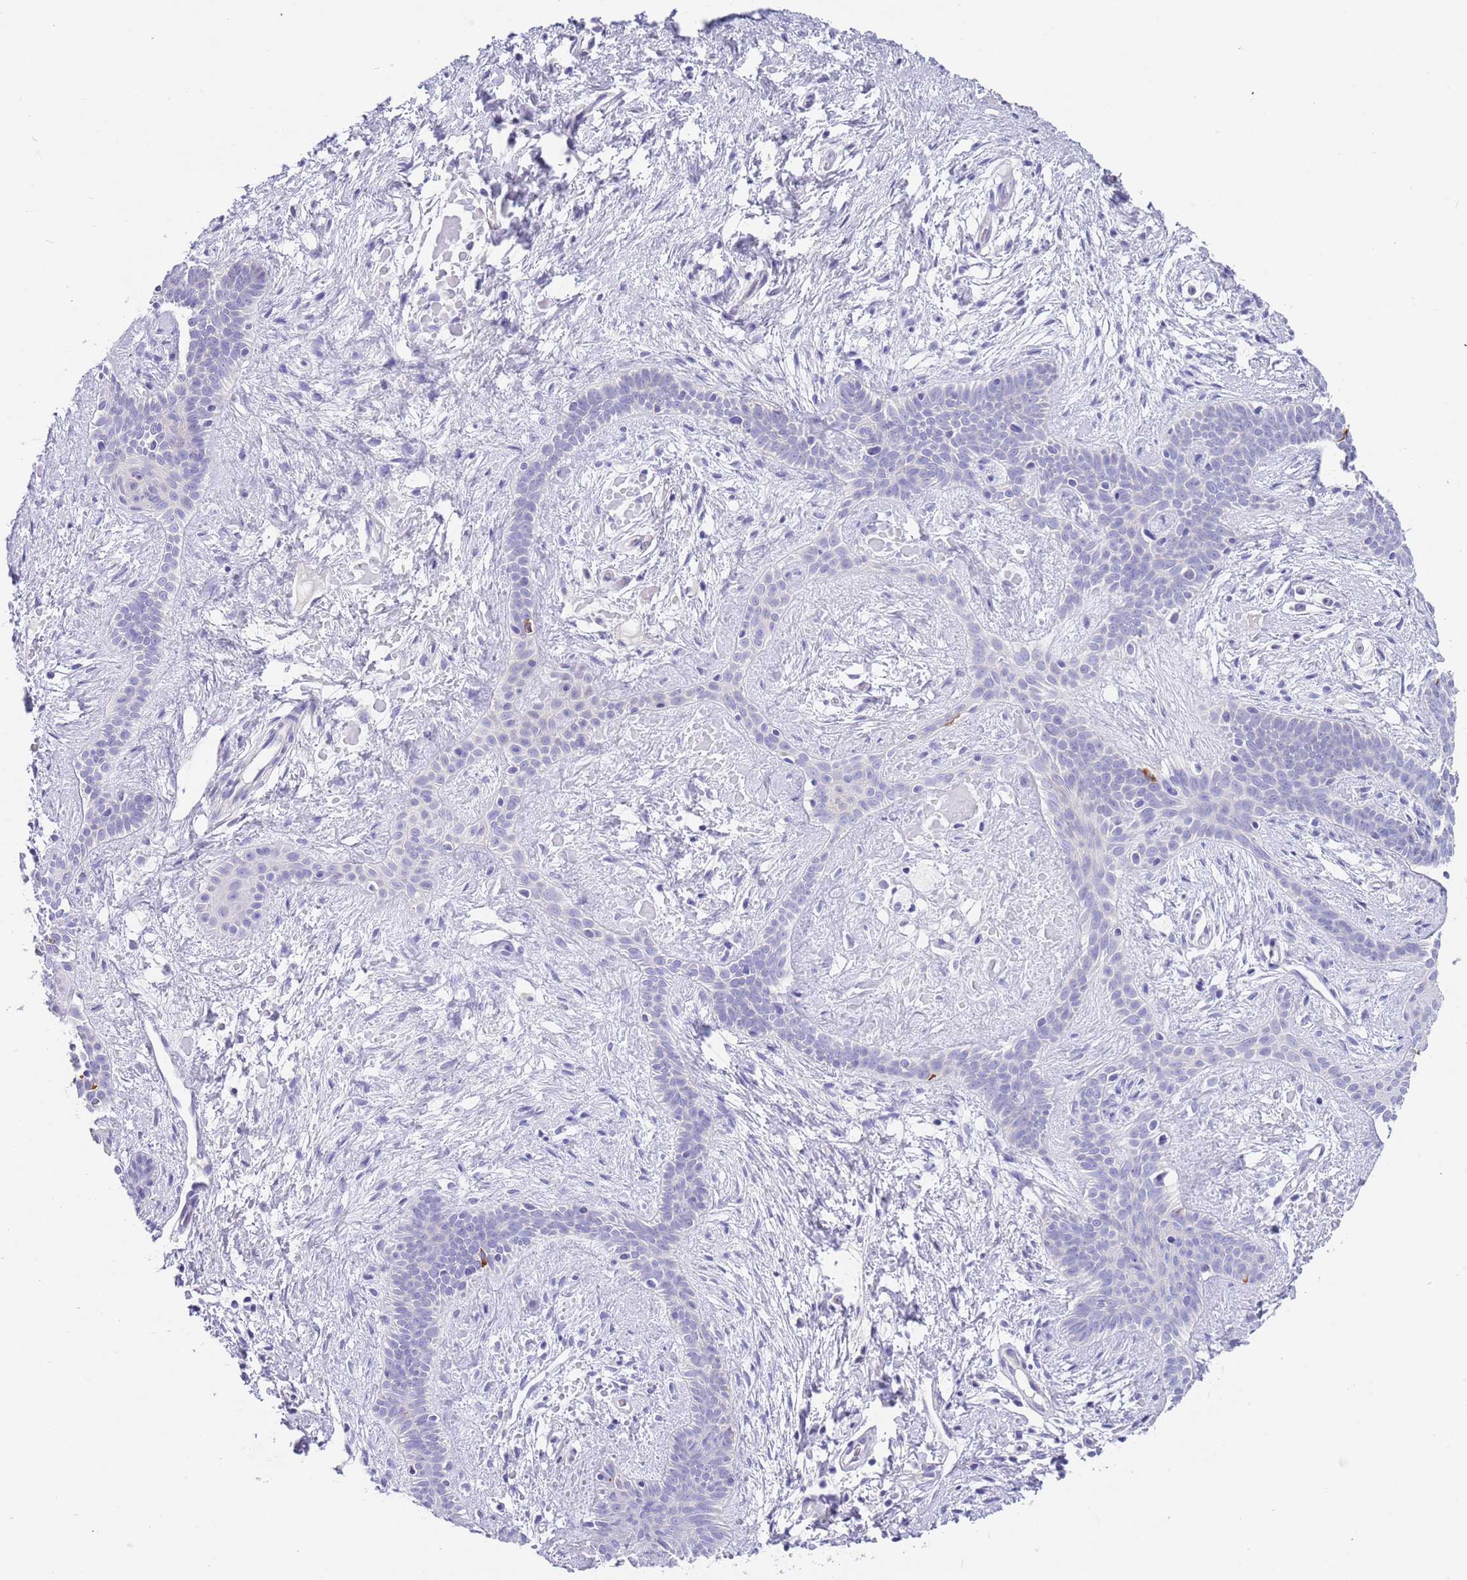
{"staining": {"intensity": "negative", "quantity": "none", "location": "none"}, "tissue": "skin cancer", "cell_type": "Tumor cells", "image_type": "cancer", "snomed": [{"axis": "morphology", "description": "Basal cell carcinoma"}, {"axis": "topography", "description": "Skin"}], "caption": "Immunohistochemical staining of skin basal cell carcinoma displays no significant staining in tumor cells.", "gene": "TYW1", "patient": {"sex": "male", "age": 78}}